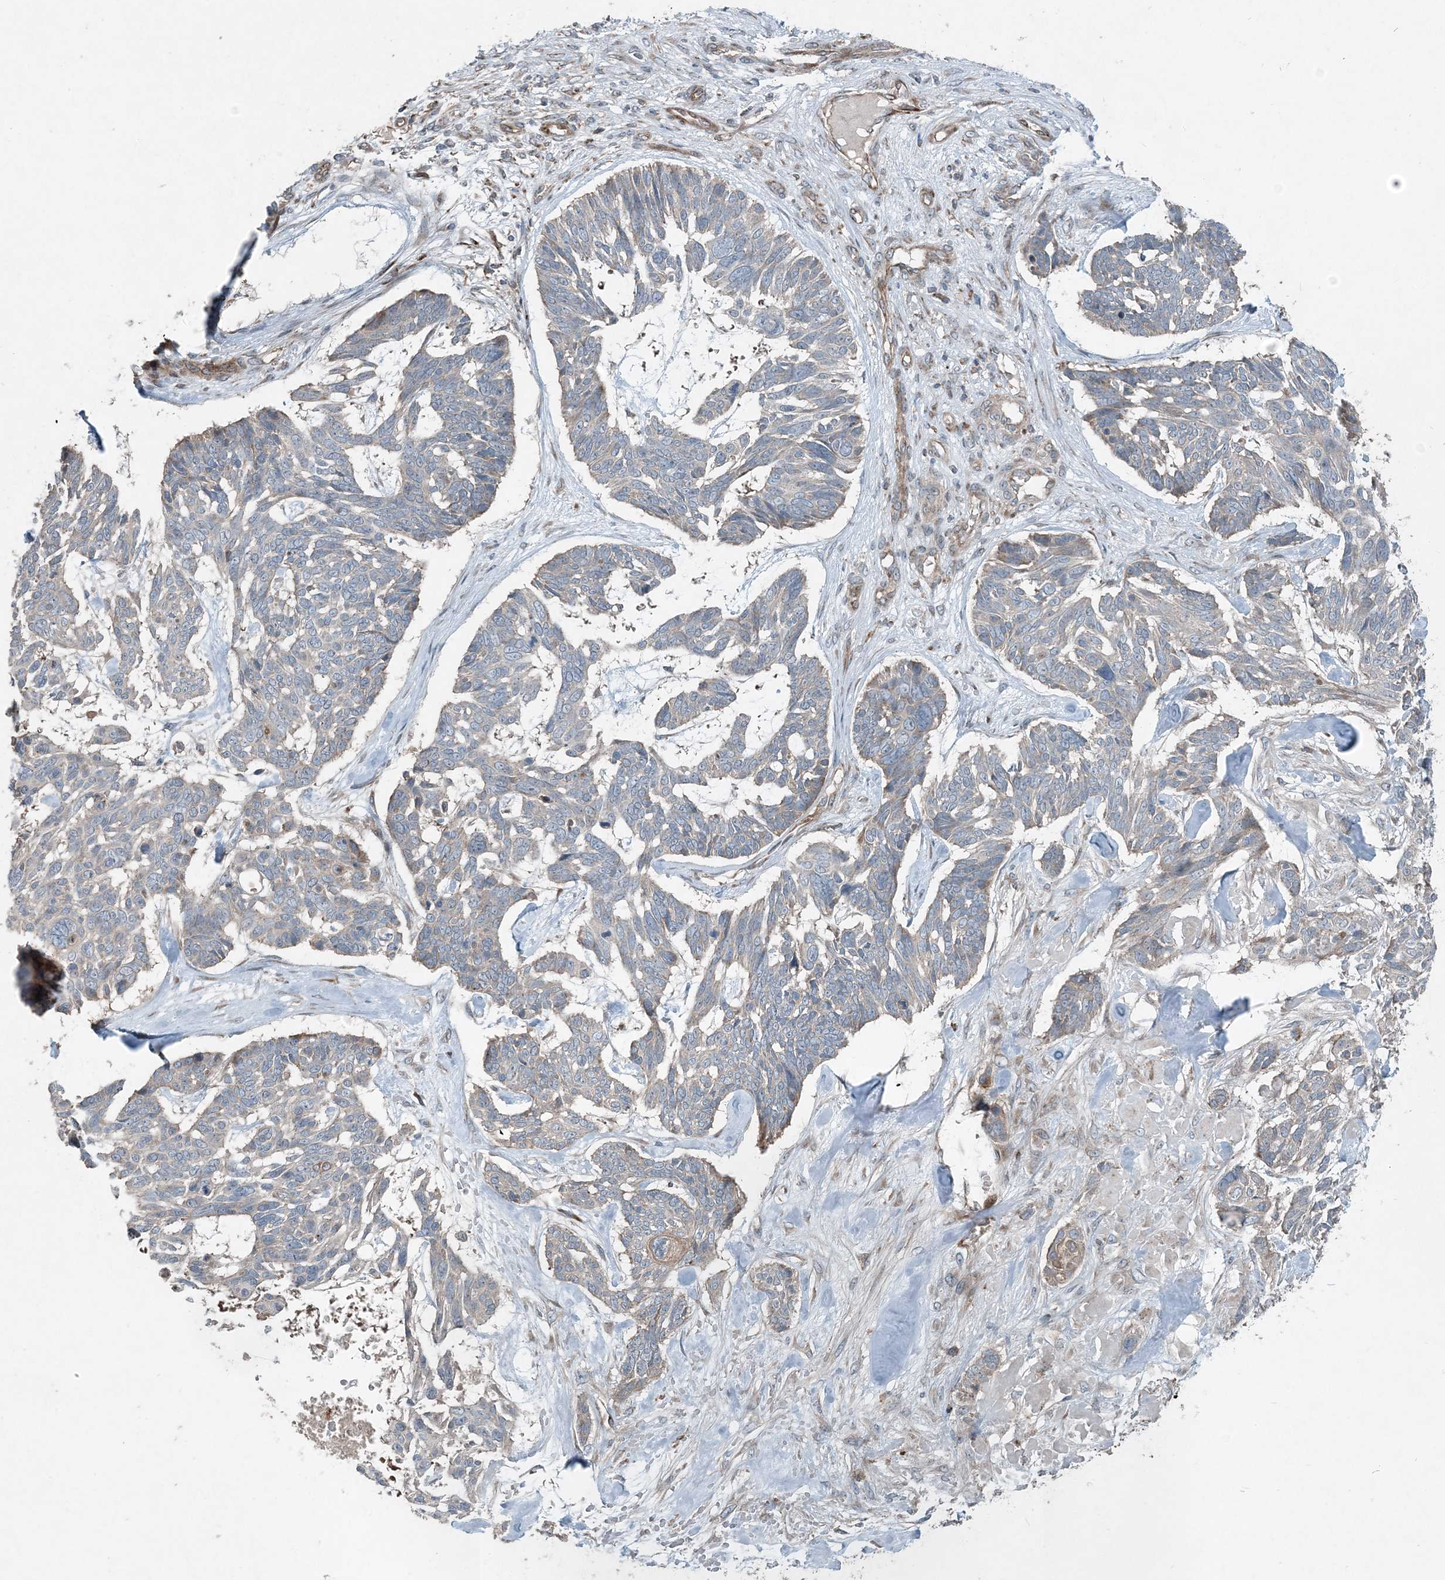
{"staining": {"intensity": "weak", "quantity": "<25%", "location": "cytoplasmic/membranous"}, "tissue": "skin cancer", "cell_type": "Tumor cells", "image_type": "cancer", "snomed": [{"axis": "morphology", "description": "Basal cell carcinoma"}, {"axis": "topography", "description": "Skin"}], "caption": "Photomicrograph shows no significant protein expression in tumor cells of skin cancer (basal cell carcinoma).", "gene": "INTU", "patient": {"sex": "male", "age": 88}}